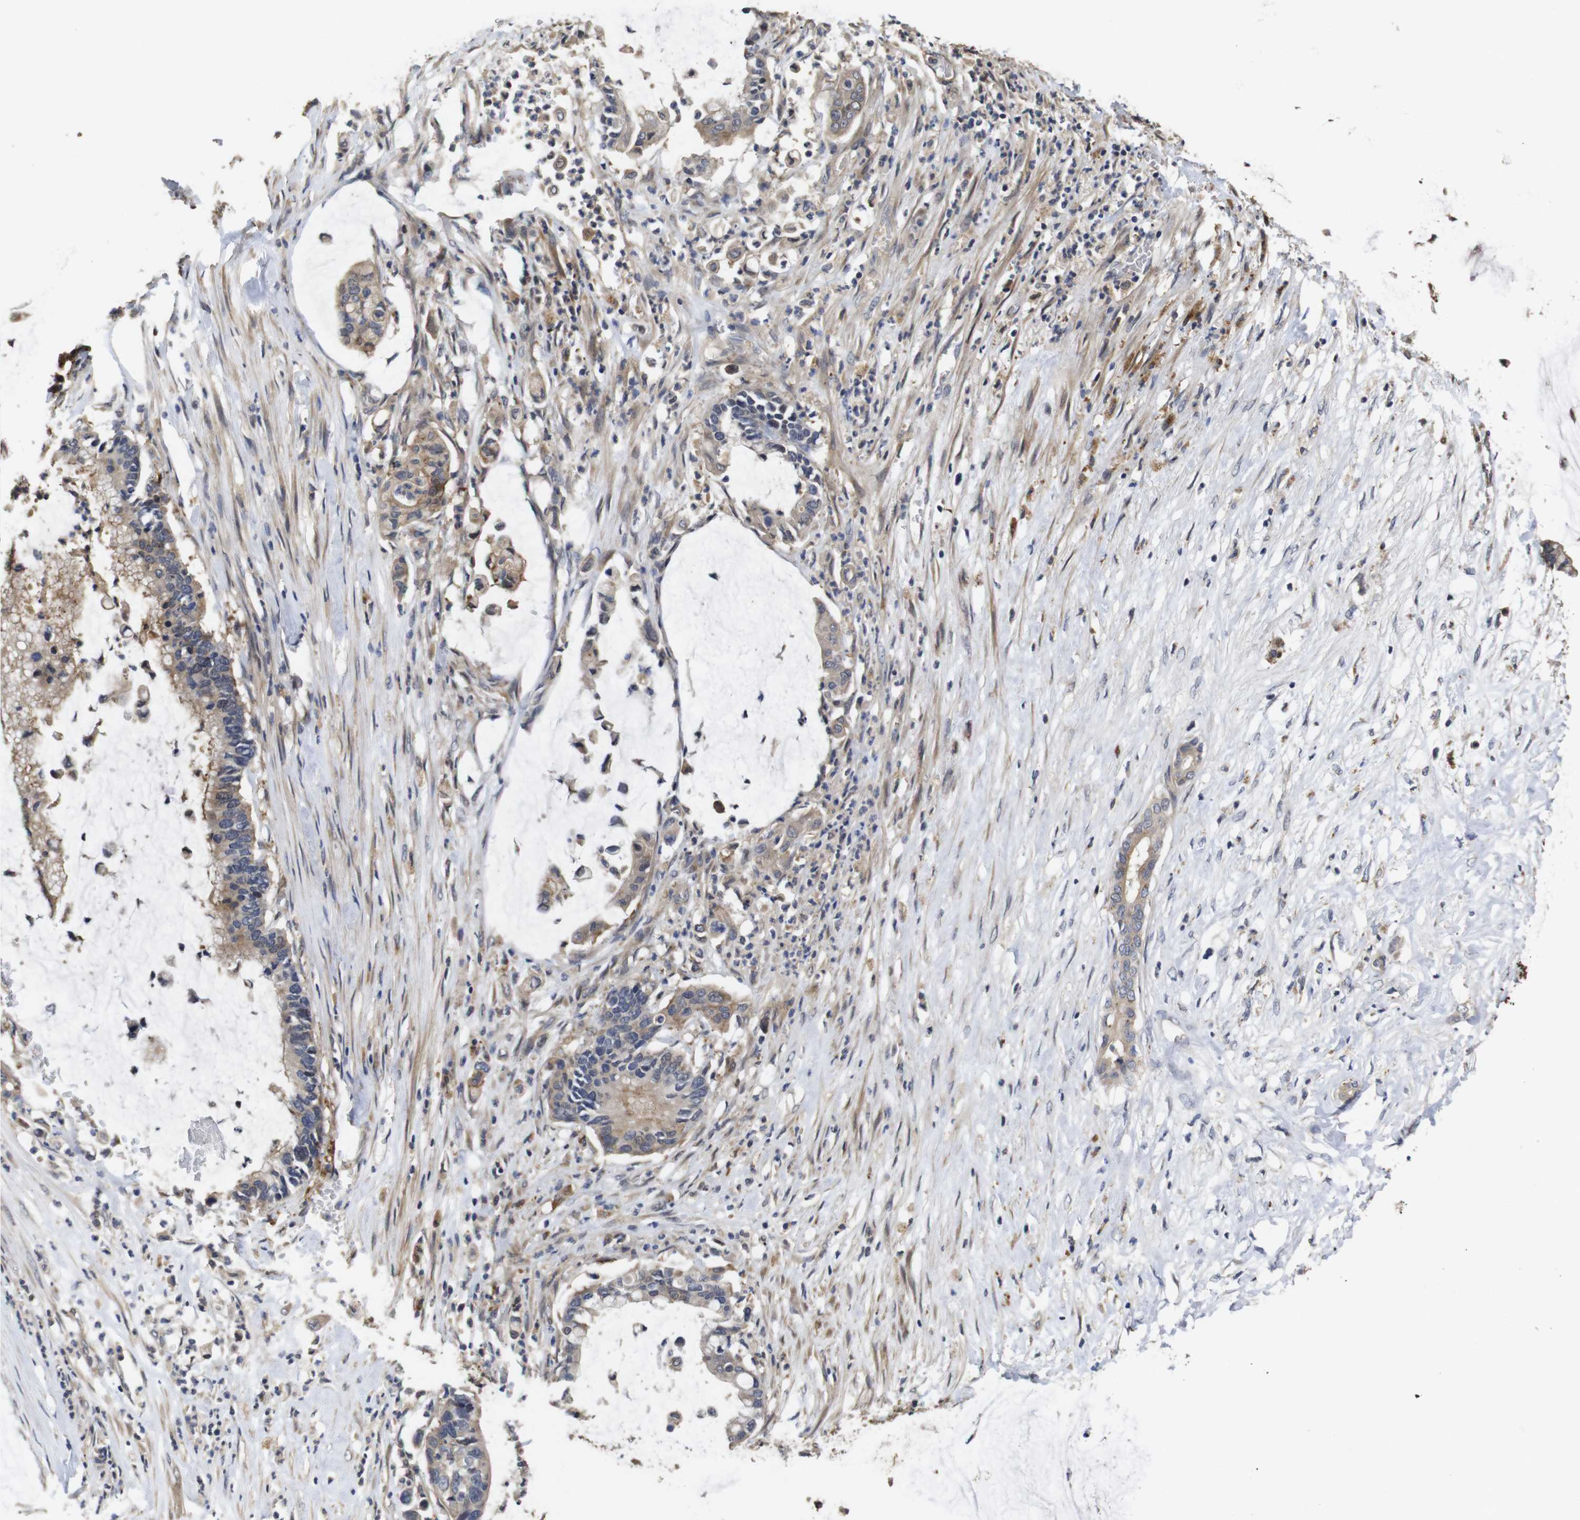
{"staining": {"intensity": "weak", "quantity": ">75%", "location": "cytoplasmic/membranous"}, "tissue": "pancreatic cancer", "cell_type": "Tumor cells", "image_type": "cancer", "snomed": [{"axis": "morphology", "description": "Adenocarcinoma, NOS"}, {"axis": "topography", "description": "Pancreas"}], "caption": "Protein expression analysis of pancreatic adenocarcinoma demonstrates weak cytoplasmic/membranous expression in about >75% of tumor cells. Using DAB (brown) and hematoxylin (blue) stains, captured at high magnification using brightfield microscopy.", "gene": "PTPN14", "patient": {"sex": "male", "age": 41}}